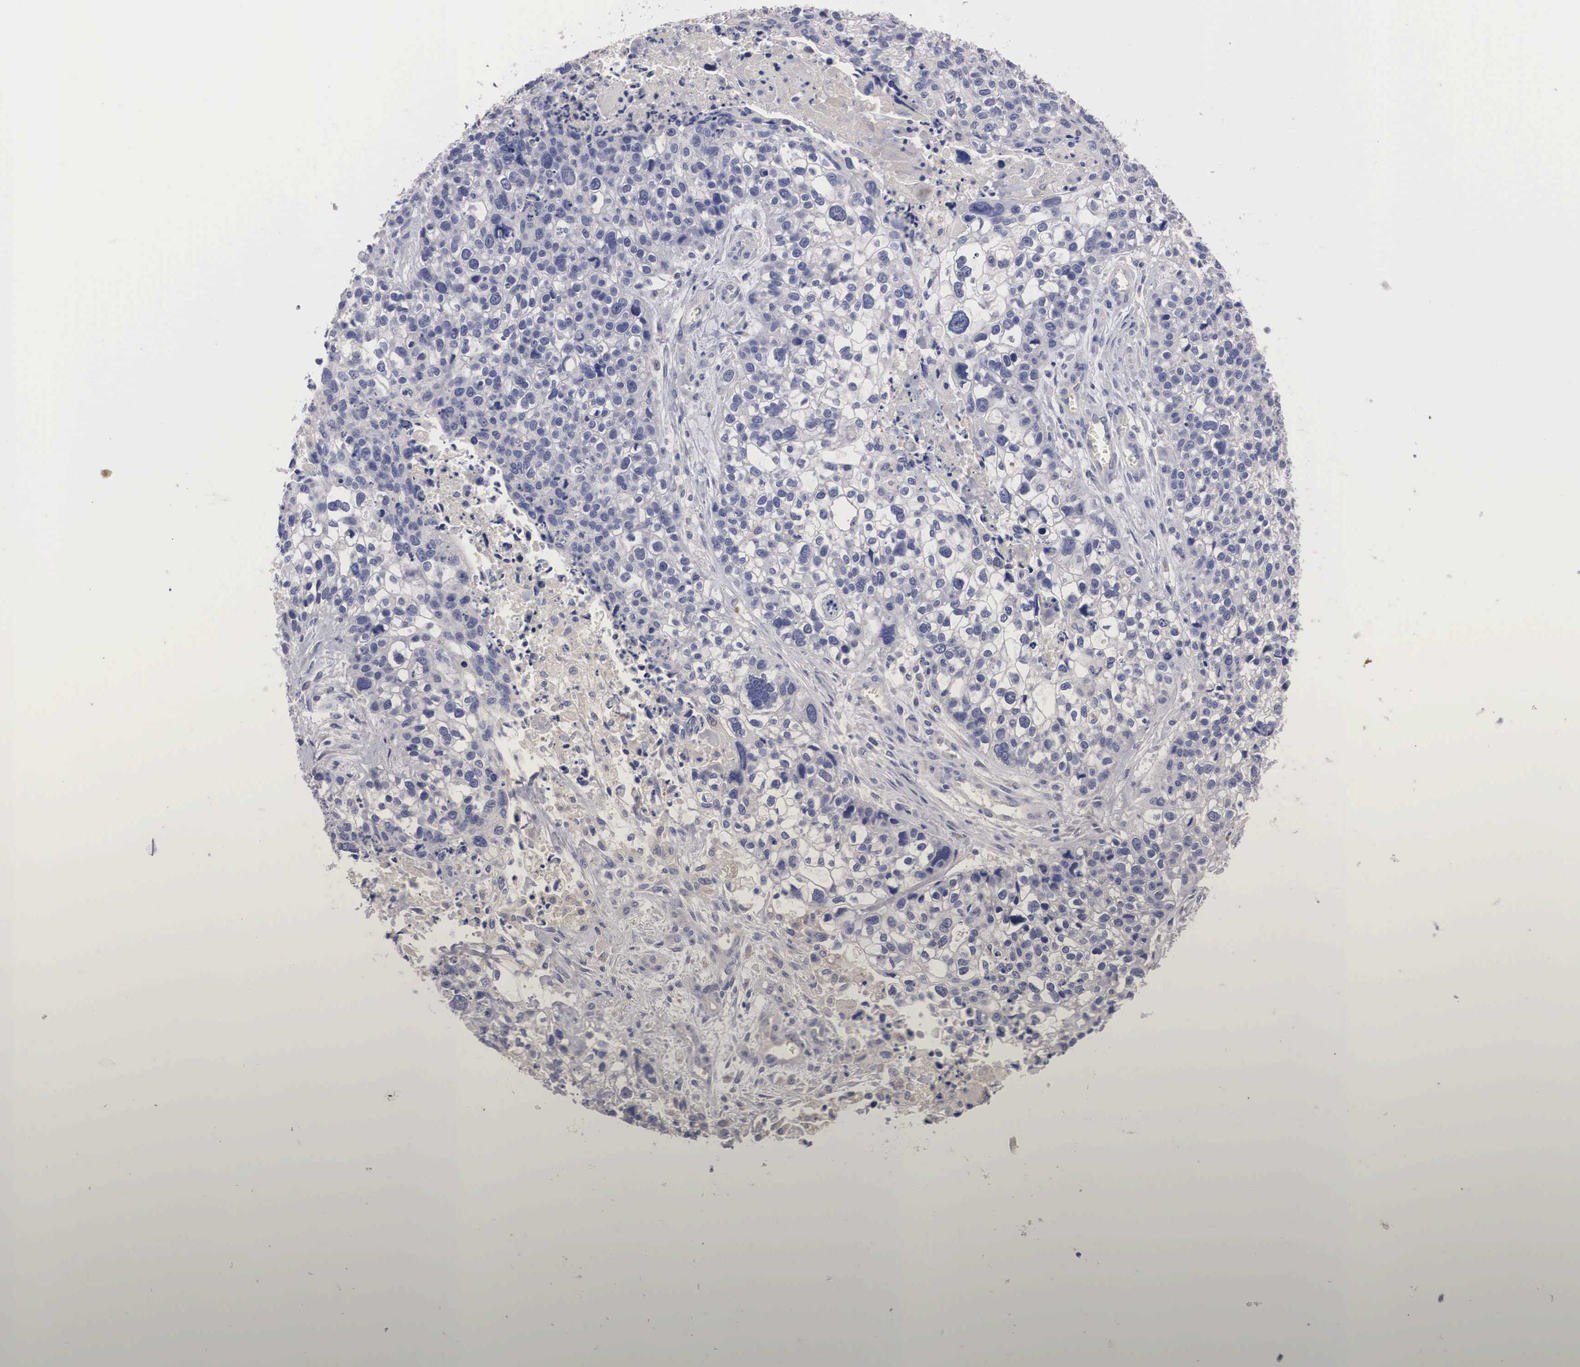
{"staining": {"intensity": "negative", "quantity": "none", "location": "none"}, "tissue": "lung cancer", "cell_type": "Tumor cells", "image_type": "cancer", "snomed": [{"axis": "morphology", "description": "Squamous cell carcinoma, NOS"}, {"axis": "topography", "description": "Lymph node"}, {"axis": "topography", "description": "Lung"}], "caption": "DAB (3,3'-diaminobenzidine) immunohistochemical staining of lung squamous cell carcinoma displays no significant staining in tumor cells. The staining was performed using DAB (3,3'-diaminobenzidine) to visualize the protein expression in brown, while the nuclei were stained in blue with hematoxylin (Magnification: 20x).", "gene": "ABHD4", "patient": {"sex": "male", "age": 74}}